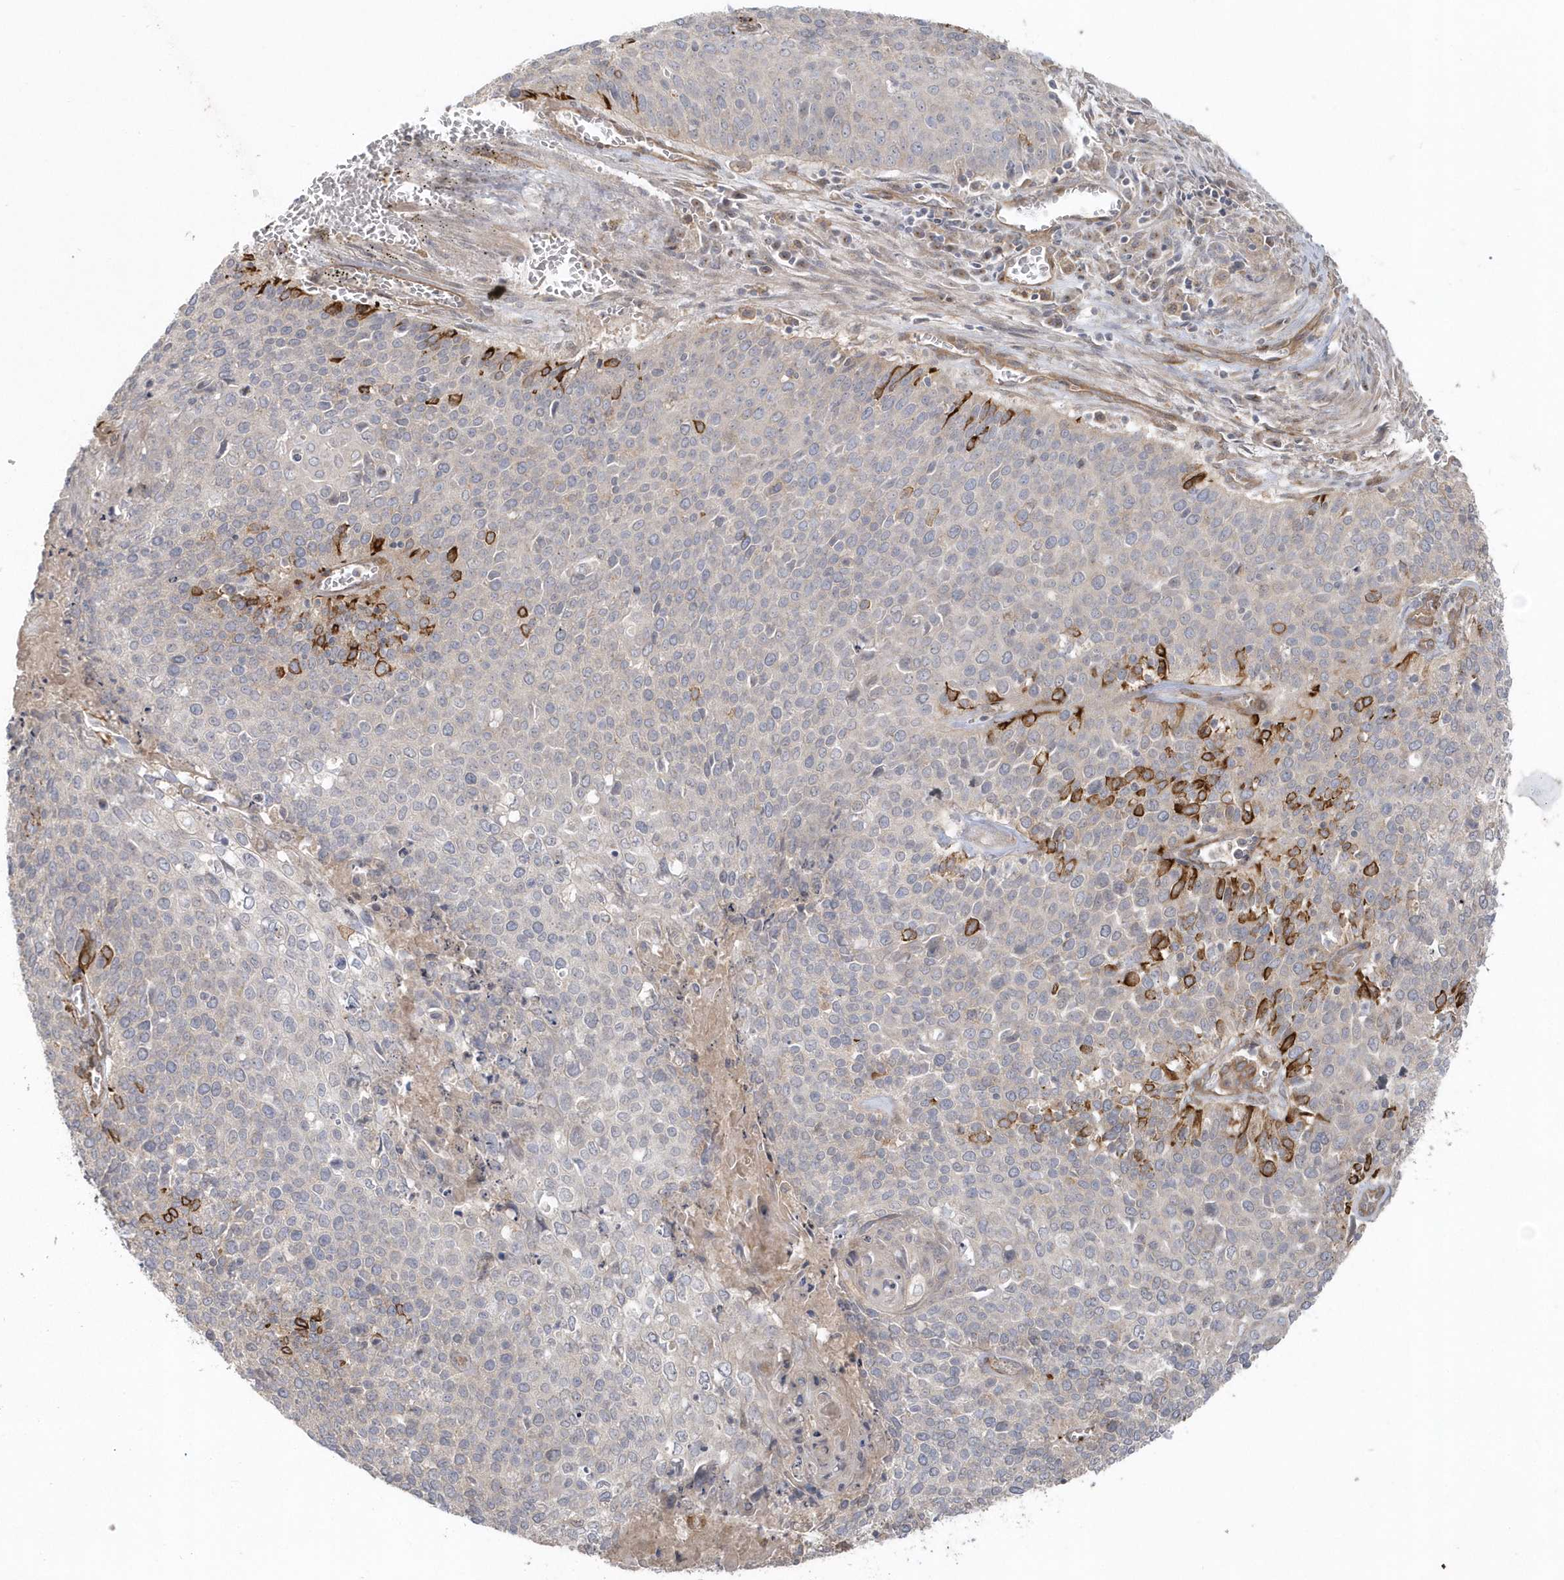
{"staining": {"intensity": "moderate", "quantity": "<25%", "location": "cytoplasmic/membranous"}, "tissue": "cervical cancer", "cell_type": "Tumor cells", "image_type": "cancer", "snomed": [{"axis": "morphology", "description": "Squamous cell carcinoma, NOS"}, {"axis": "topography", "description": "Cervix"}], "caption": "Immunohistochemistry of cervical cancer demonstrates low levels of moderate cytoplasmic/membranous positivity in approximately <25% of tumor cells. (DAB (3,3'-diaminobenzidine) IHC, brown staining for protein, blue staining for nuclei).", "gene": "ACTR1A", "patient": {"sex": "female", "age": 39}}